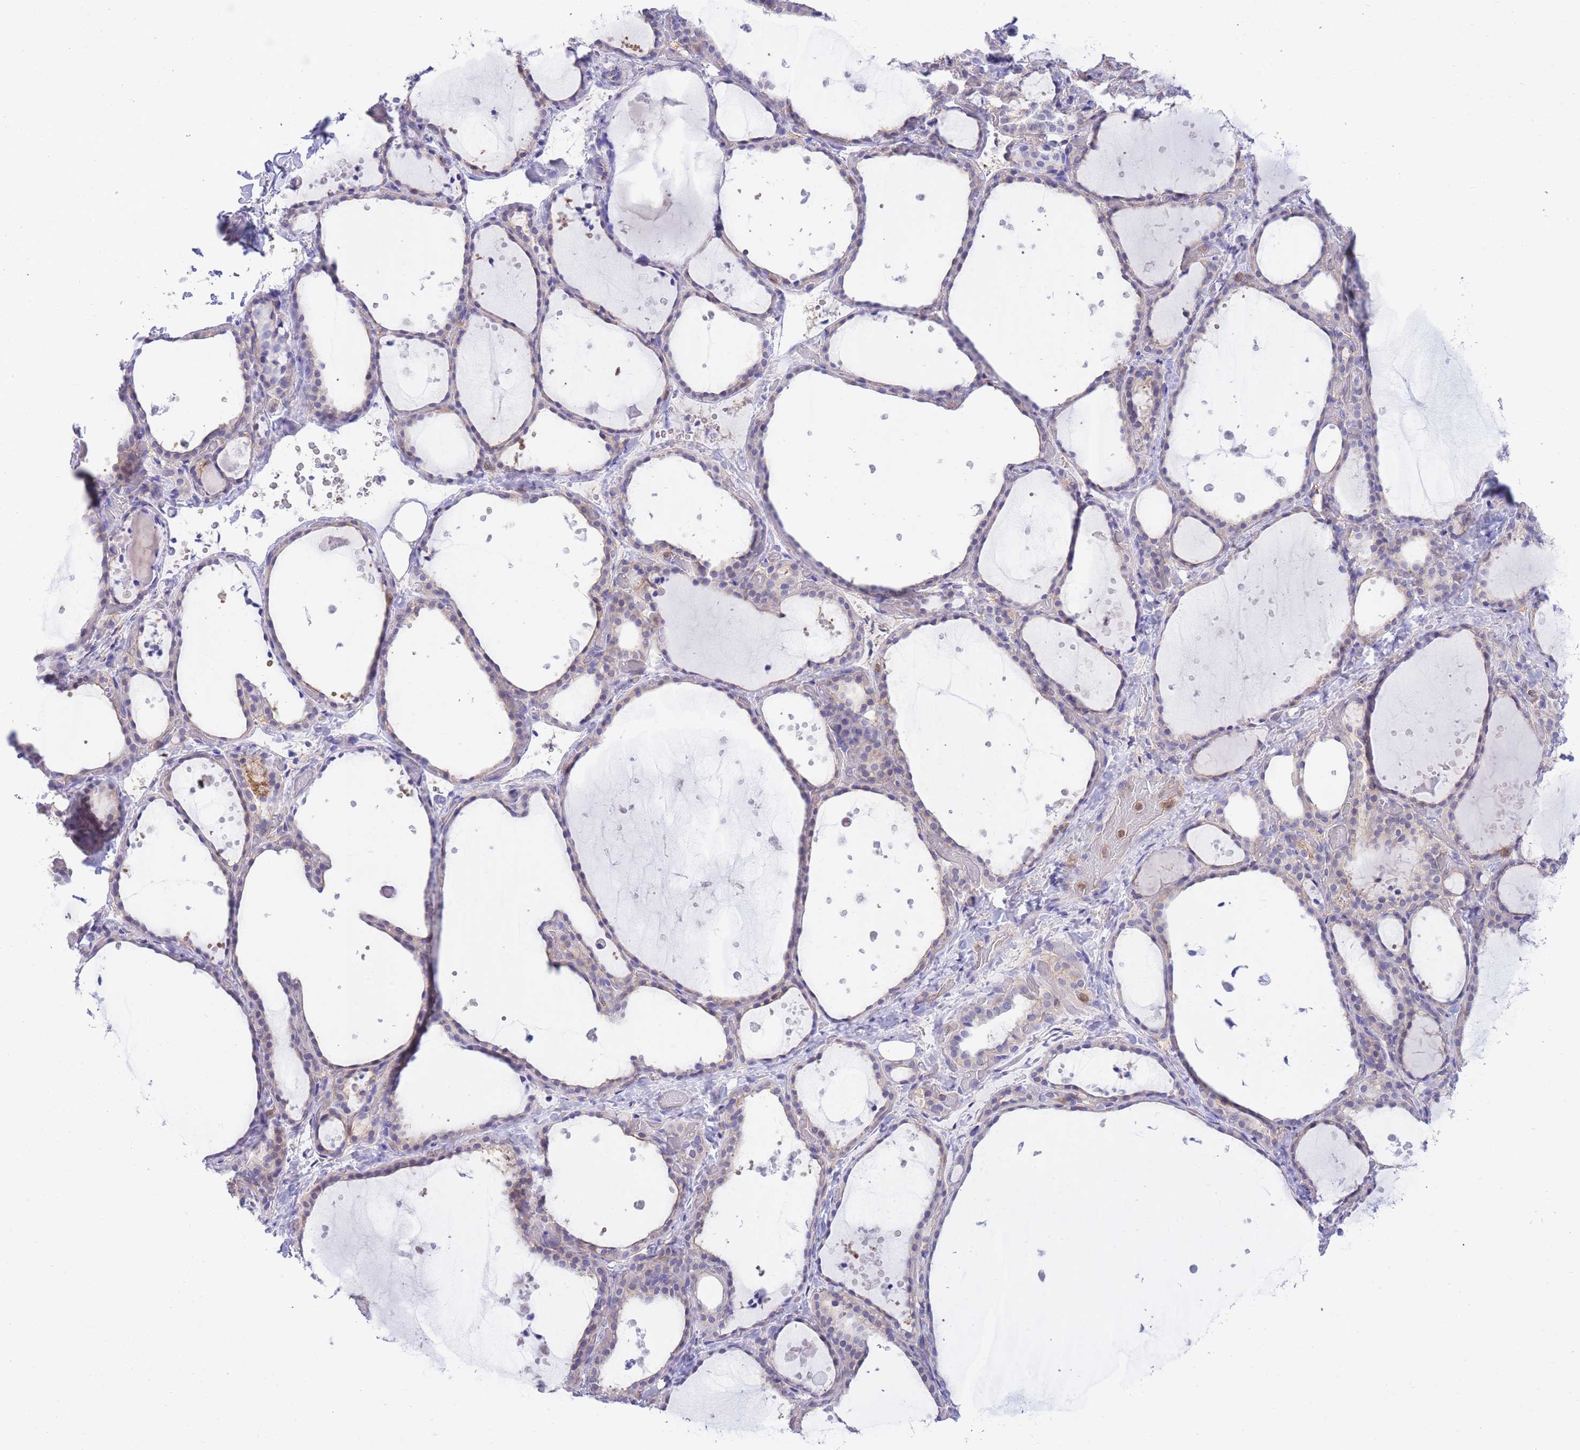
{"staining": {"intensity": "weak", "quantity": "25%-75%", "location": "cytoplasmic/membranous"}, "tissue": "thyroid gland", "cell_type": "Glandular cells", "image_type": "normal", "snomed": [{"axis": "morphology", "description": "Normal tissue, NOS"}, {"axis": "topography", "description": "Thyroid gland"}], "caption": "Weak cytoplasmic/membranous protein expression is identified in approximately 25%-75% of glandular cells in thyroid gland.", "gene": "NAMPT", "patient": {"sex": "female", "age": 44}}